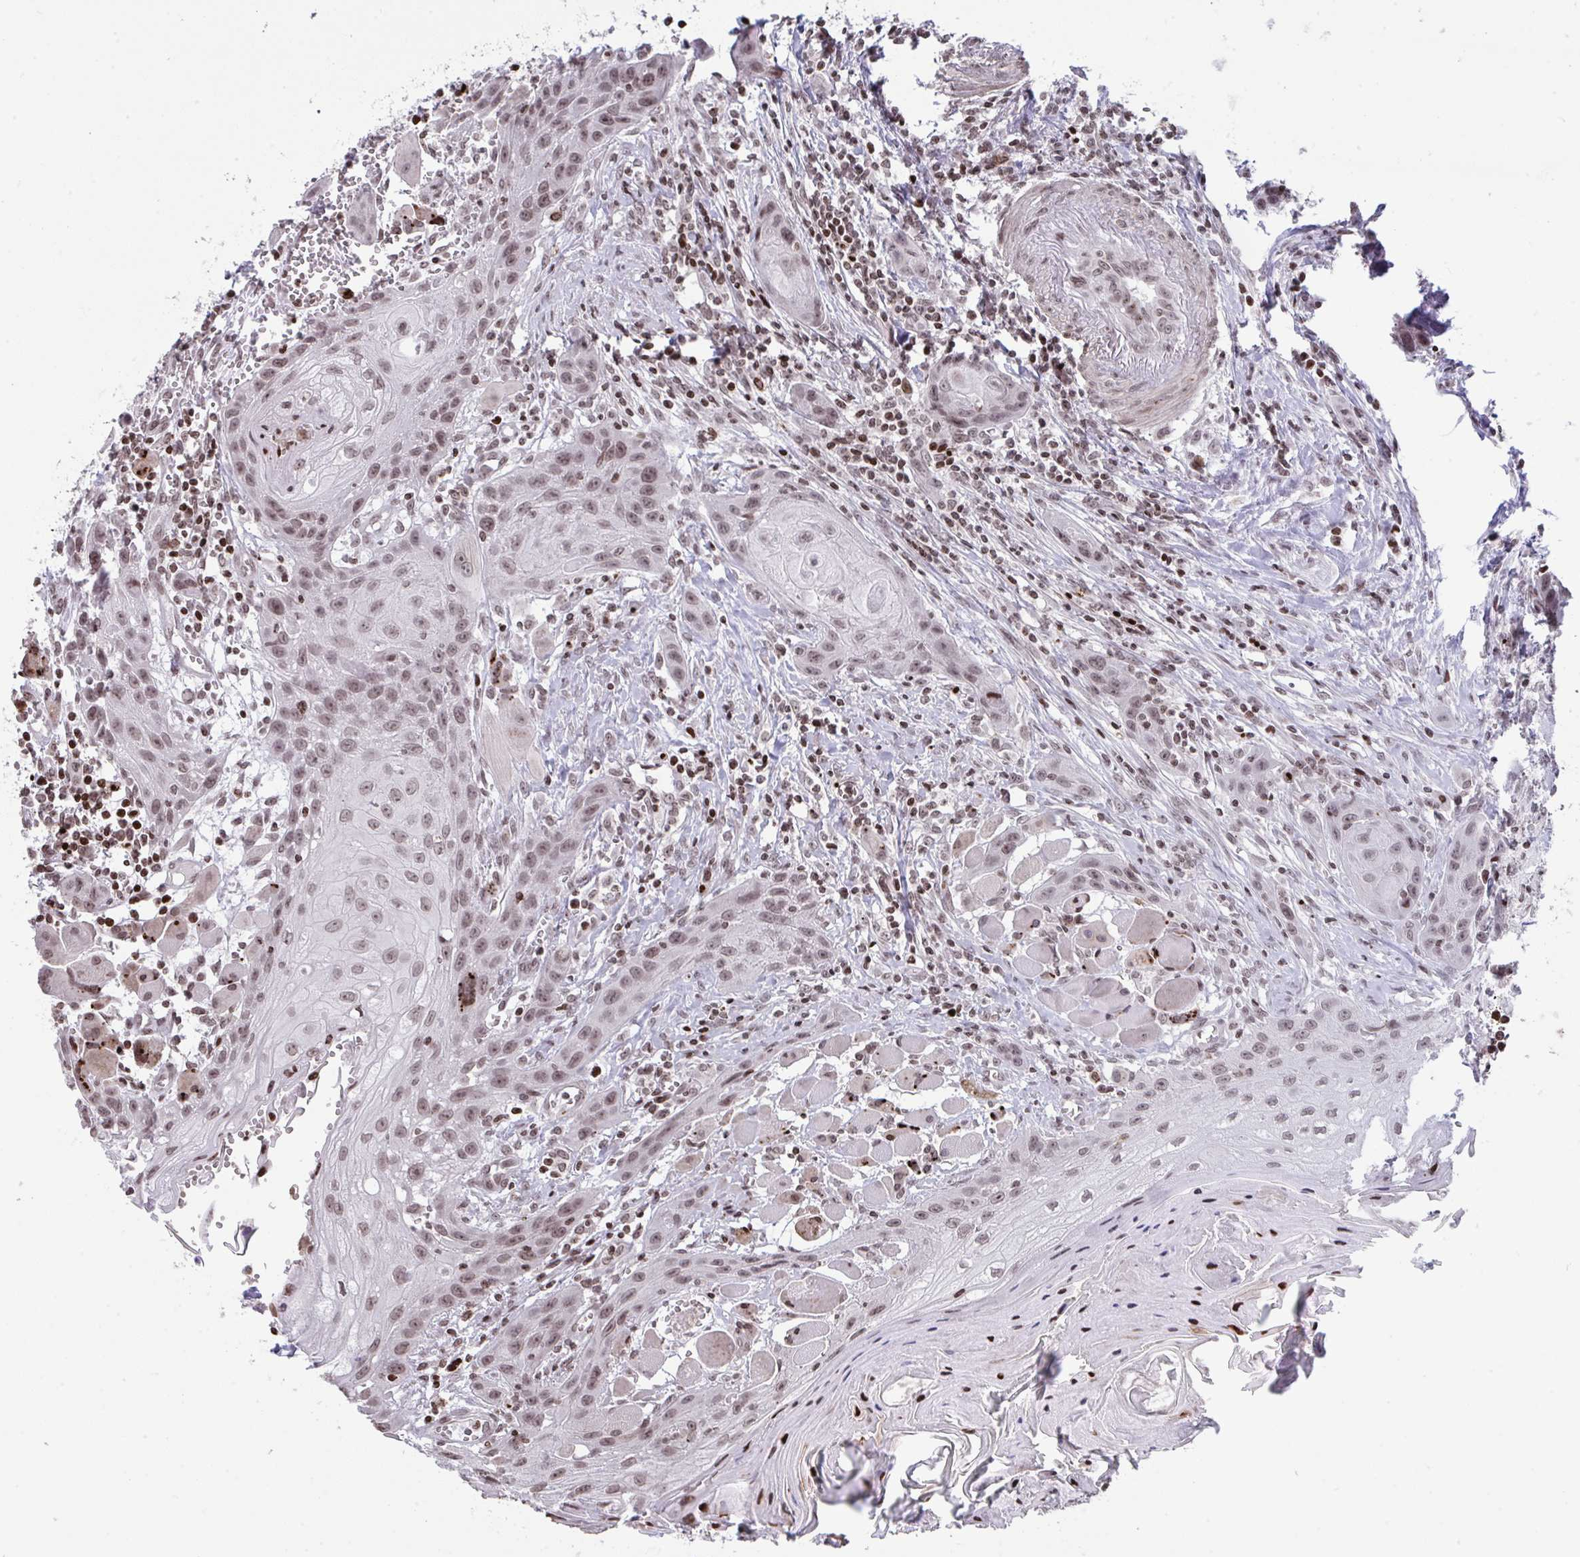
{"staining": {"intensity": "weak", "quantity": ">75%", "location": "nuclear"}, "tissue": "head and neck cancer", "cell_type": "Tumor cells", "image_type": "cancer", "snomed": [{"axis": "morphology", "description": "Squamous cell carcinoma, NOS"}, {"axis": "topography", "description": "Oral tissue"}, {"axis": "topography", "description": "Head-Neck"}], "caption": "A brown stain shows weak nuclear expression of a protein in human head and neck cancer (squamous cell carcinoma) tumor cells. (DAB (3,3'-diaminobenzidine) IHC with brightfield microscopy, high magnification).", "gene": "NIP7", "patient": {"sex": "male", "age": 58}}